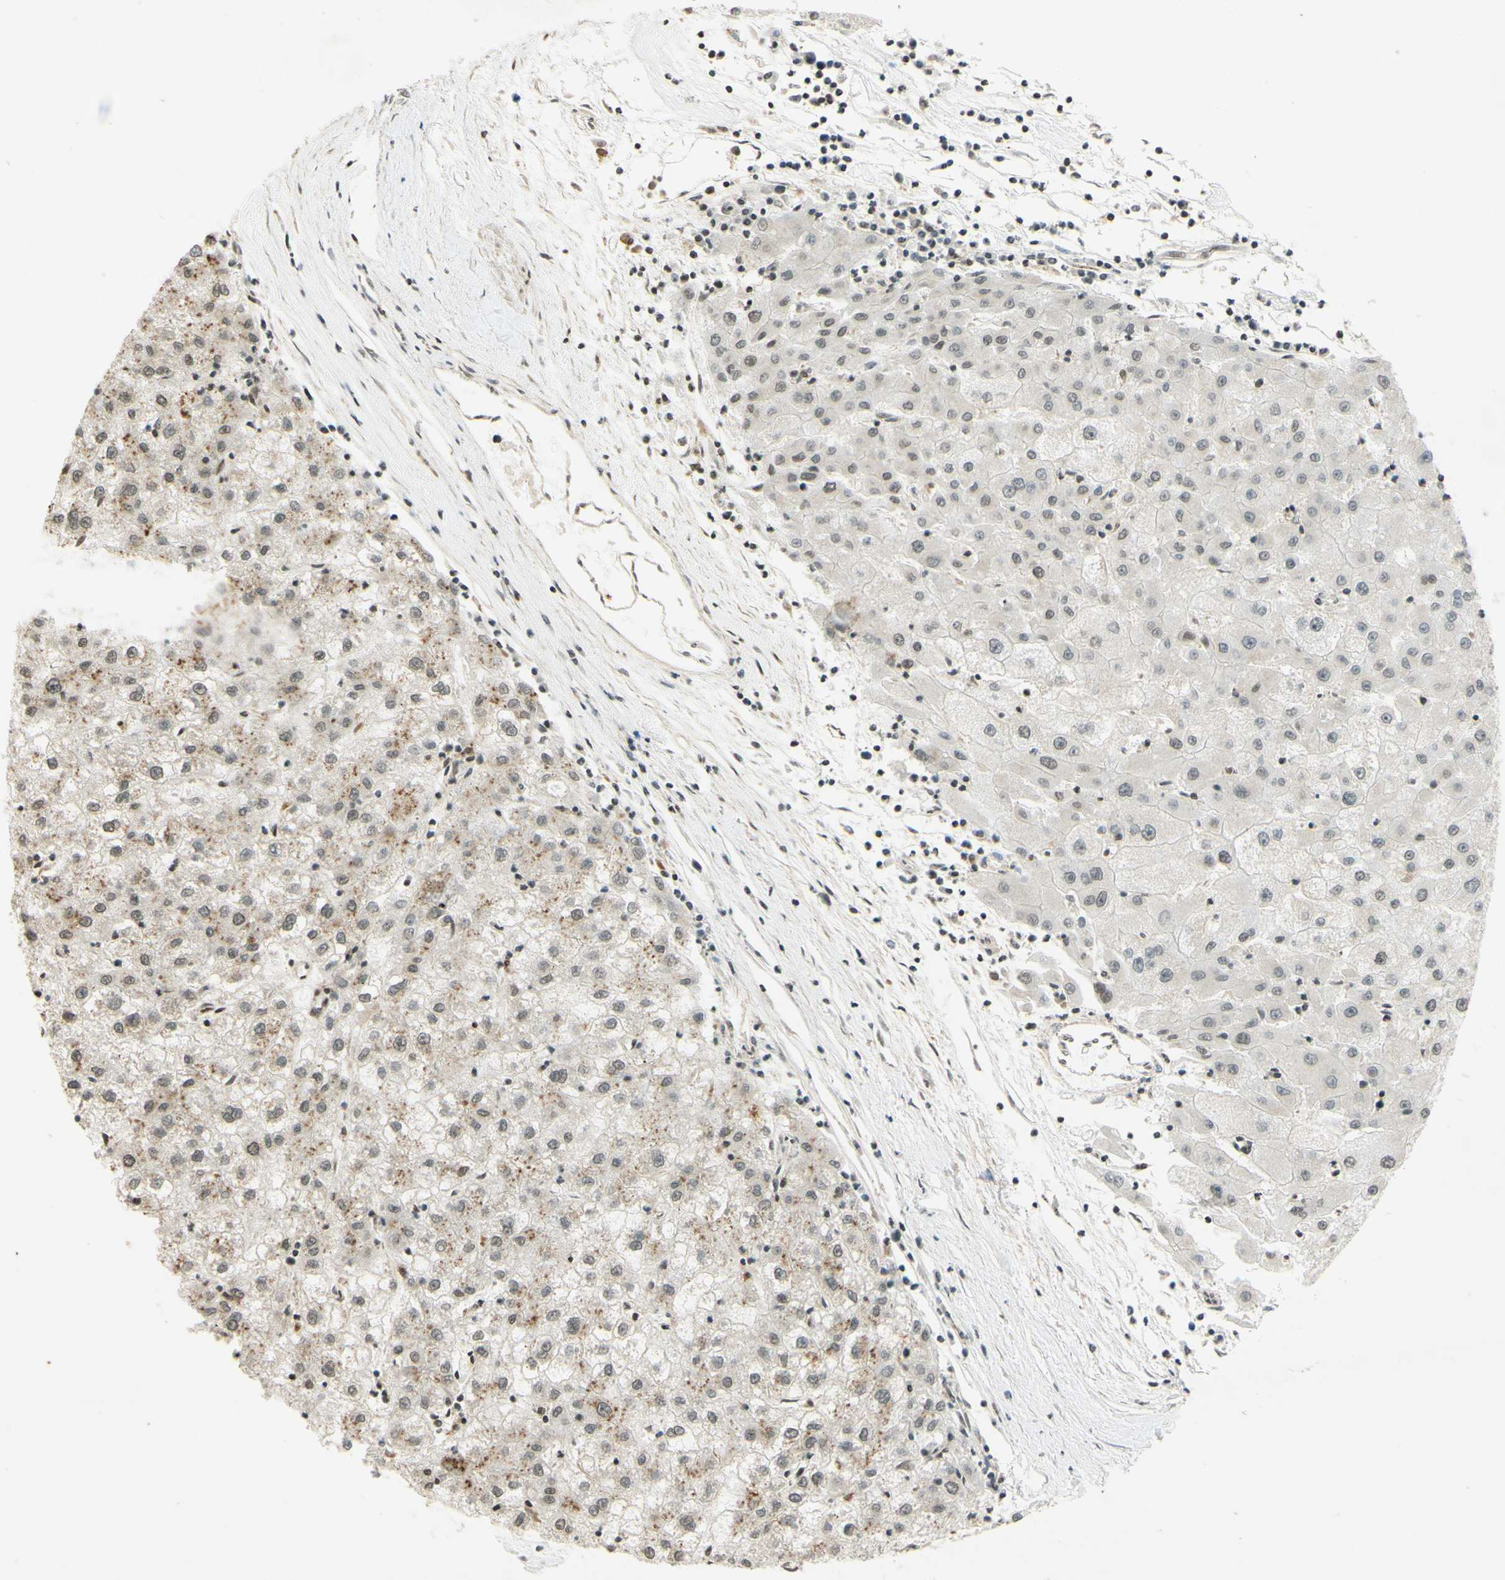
{"staining": {"intensity": "weak", "quantity": ">75%", "location": "nuclear"}, "tissue": "liver cancer", "cell_type": "Tumor cells", "image_type": "cancer", "snomed": [{"axis": "morphology", "description": "Carcinoma, Hepatocellular, NOS"}, {"axis": "topography", "description": "Liver"}], "caption": "Liver hepatocellular carcinoma stained with a brown dye demonstrates weak nuclear positive staining in about >75% of tumor cells.", "gene": "SMARCB1", "patient": {"sex": "male", "age": 72}}